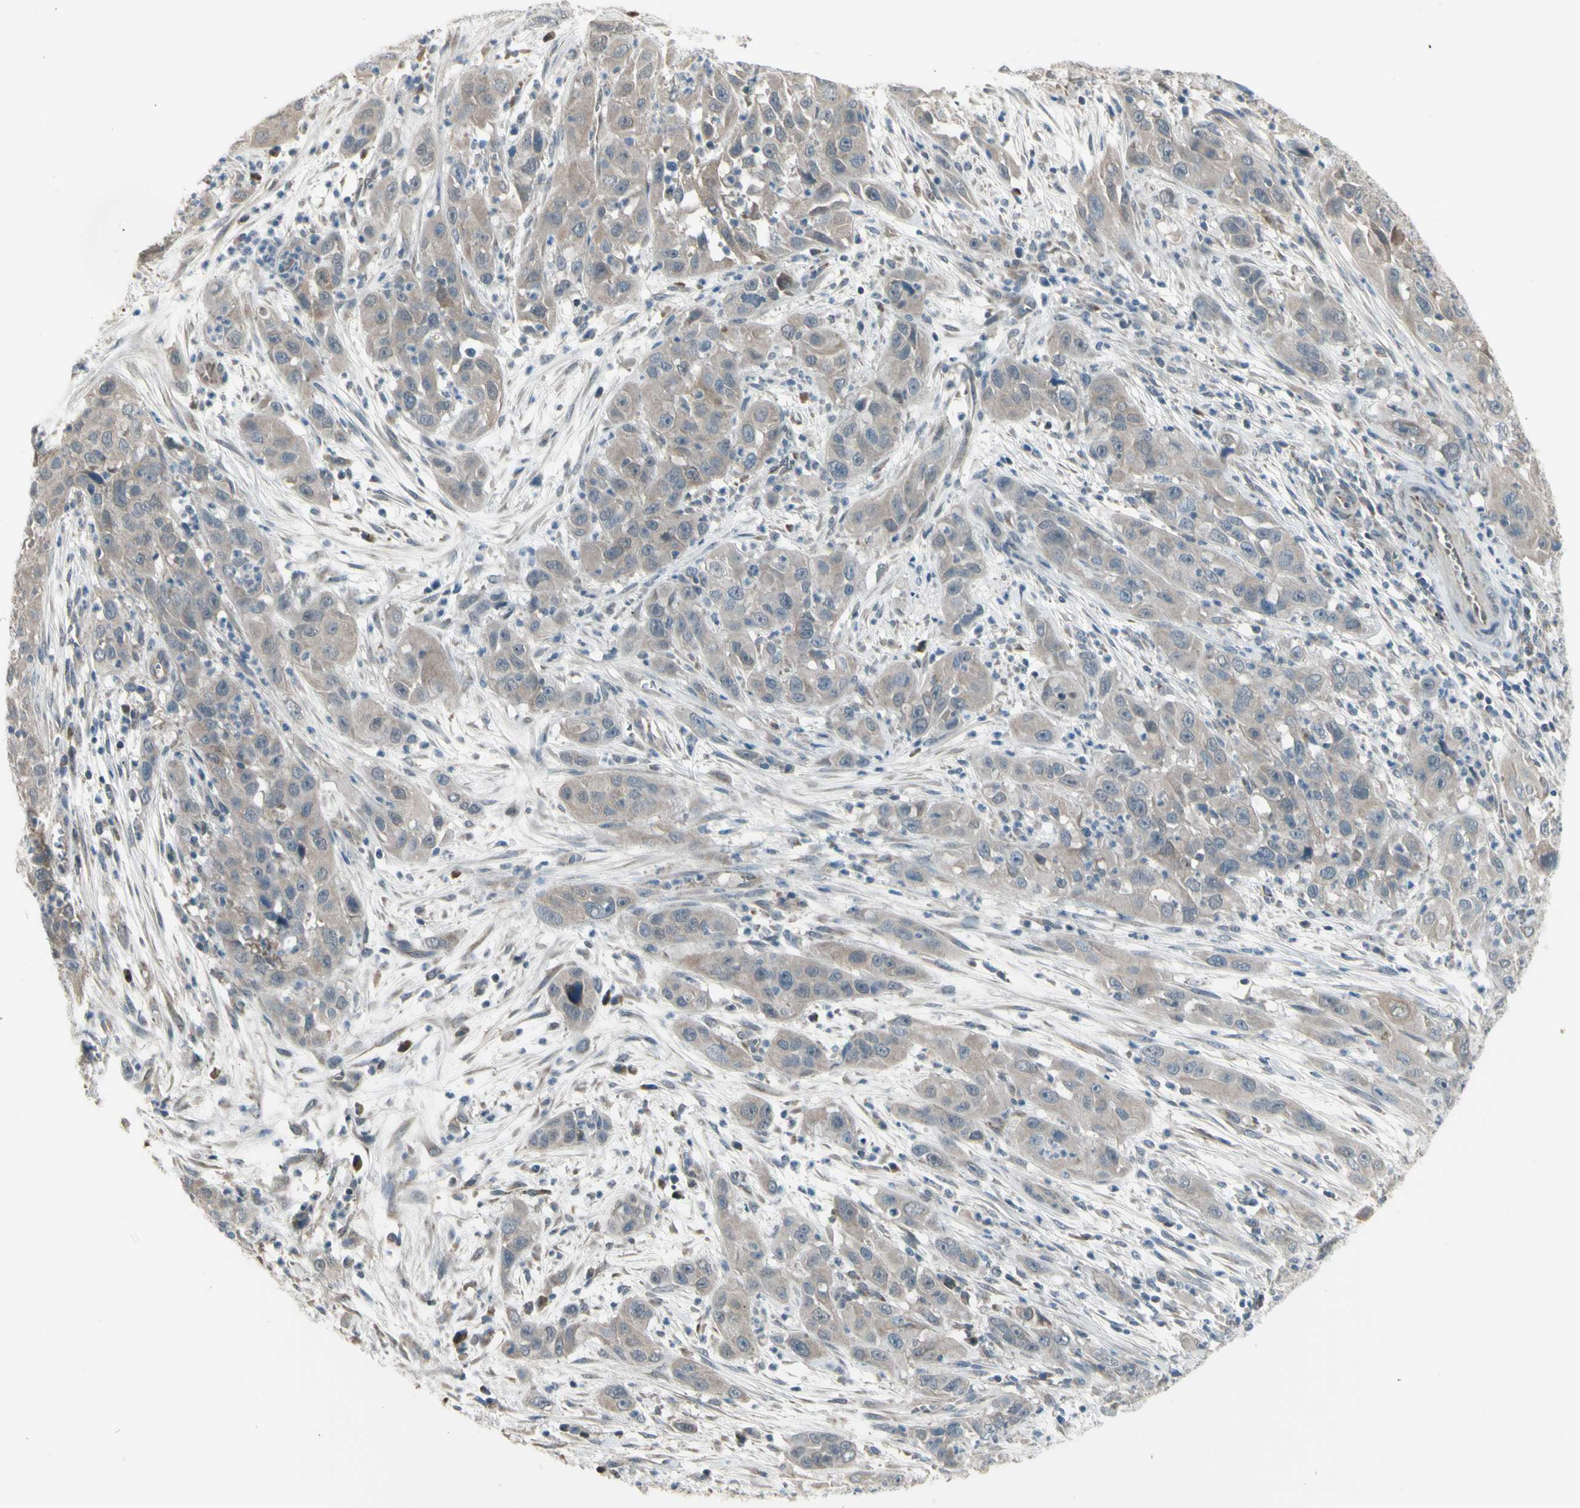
{"staining": {"intensity": "weak", "quantity": ">75%", "location": "cytoplasmic/membranous"}, "tissue": "cervical cancer", "cell_type": "Tumor cells", "image_type": "cancer", "snomed": [{"axis": "morphology", "description": "Squamous cell carcinoma, NOS"}, {"axis": "topography", "description": "Cervix"}], "caption": "Immunohistochemistry (IHC) of human squamous cell carcinoma (cervical) shows low levels of weak cytoplasmic/membranous staining in approximately >75% of tumor cells.", "gene": "NAXD", "patient": {"sex": "female", "age": 32}}